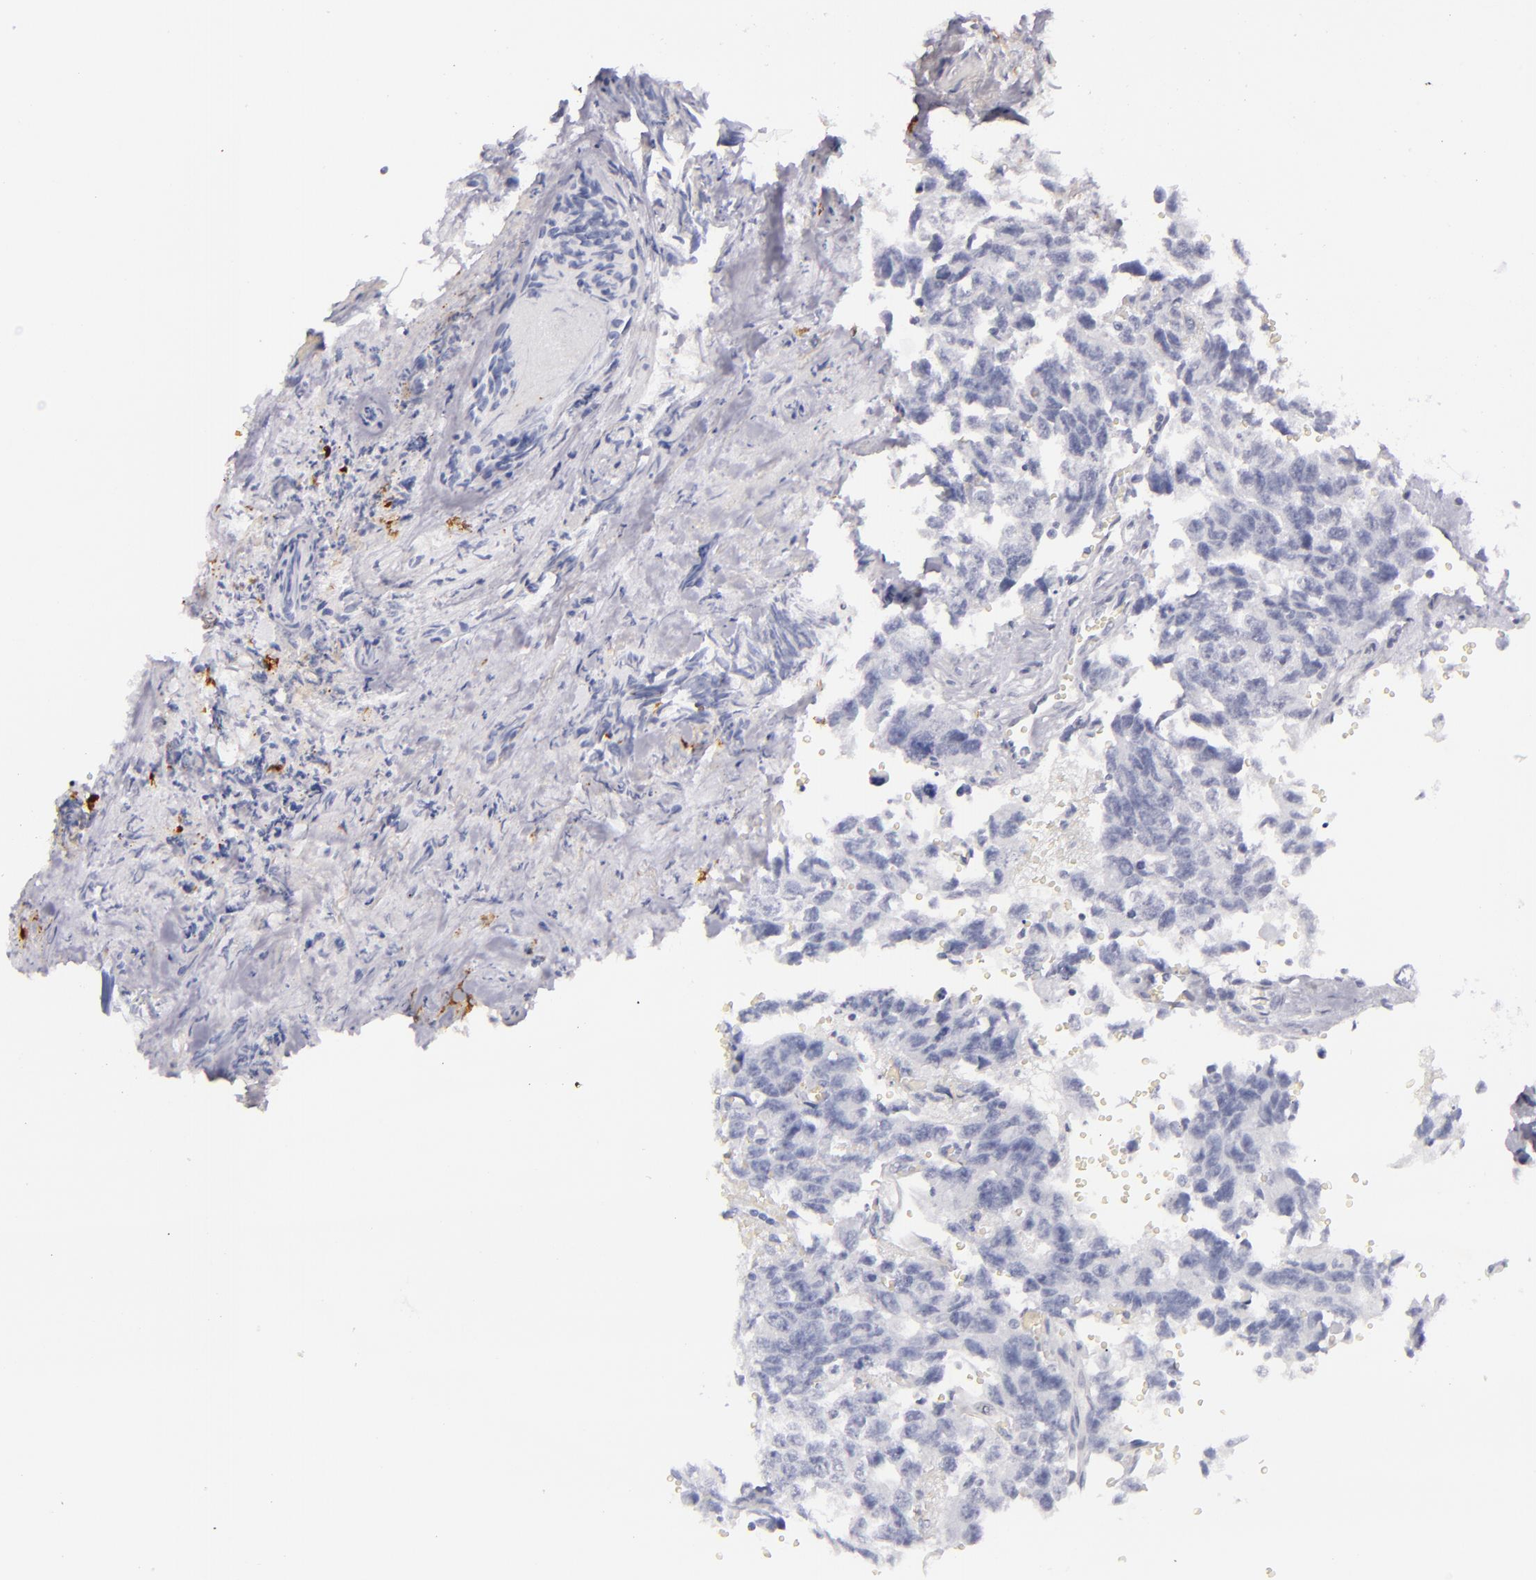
{"staining": {"intensity": "negative", "quantity": "none", "location": "none"}, "tissue": "testis cancer", "cell_type": "Tumor cells", "image_type": "cancer", "snomed": [{"axis": "morphology", "description": "Carcinoma, Embryonal, NOS"}, {"axis": "topography", "description": "Testis"}], "caption": "This is an immunohistochemistry photomicrograph of testis cancer. There is no expression in tumor cells.", "gene": "CD207", "patient": {"sex": "male", "age": 31}}